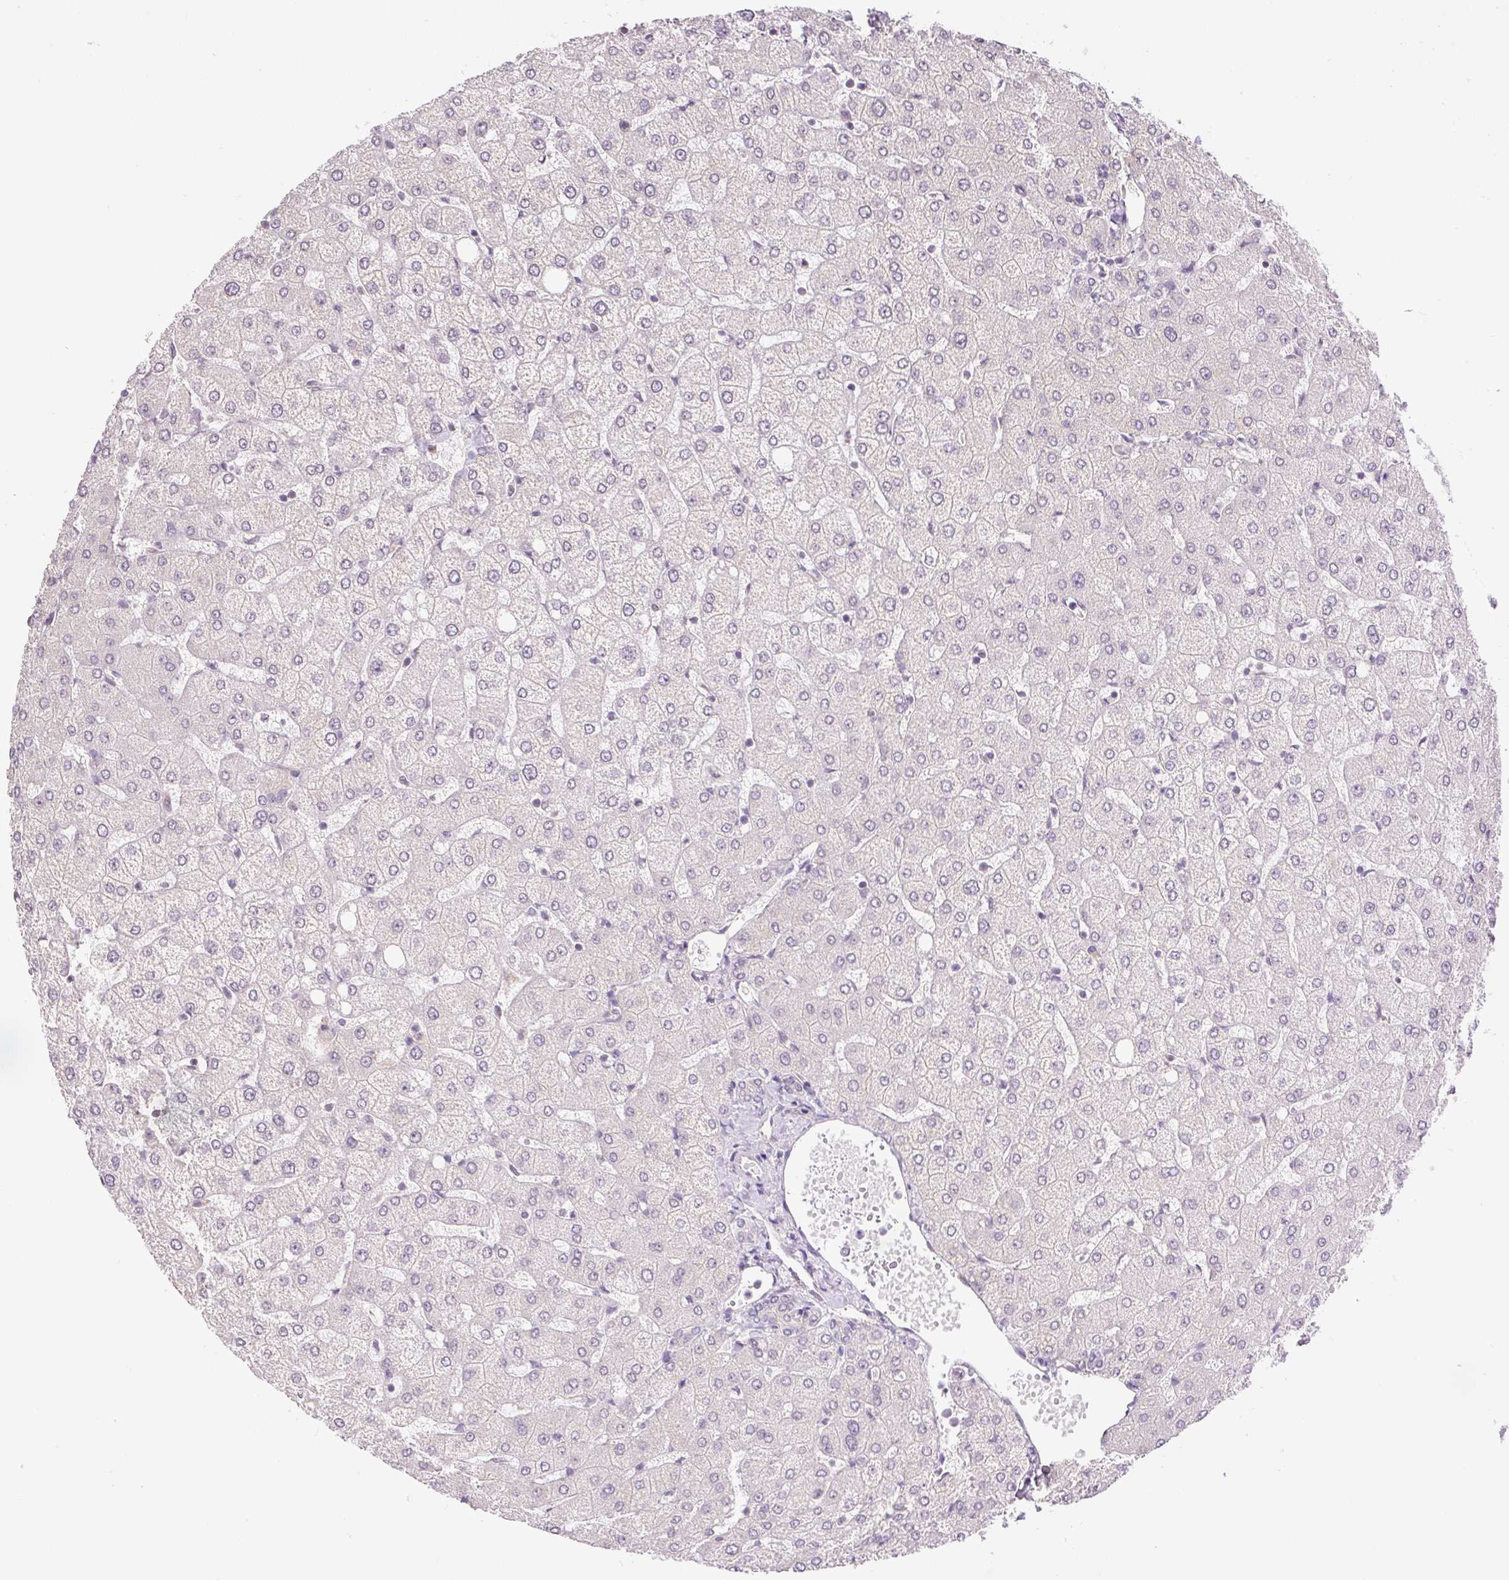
{"staining": {"intensity": "weak", "quantity": "<25%", "location": "nuclear"}, "tissue": "liver", "cell_type": "Cholangiocytes", "image_type": "normal", "snomed": [{"axis": "morphology", "description": "Normal tissue, NOS"}, {"axis": "topography", "description": "Liver"}], "caption": "The histopathology image reveals no significant staining in cholangiocytes of liver.", "gene": "RACGAP1", "patient": {"sex": "female", "age": 54}}